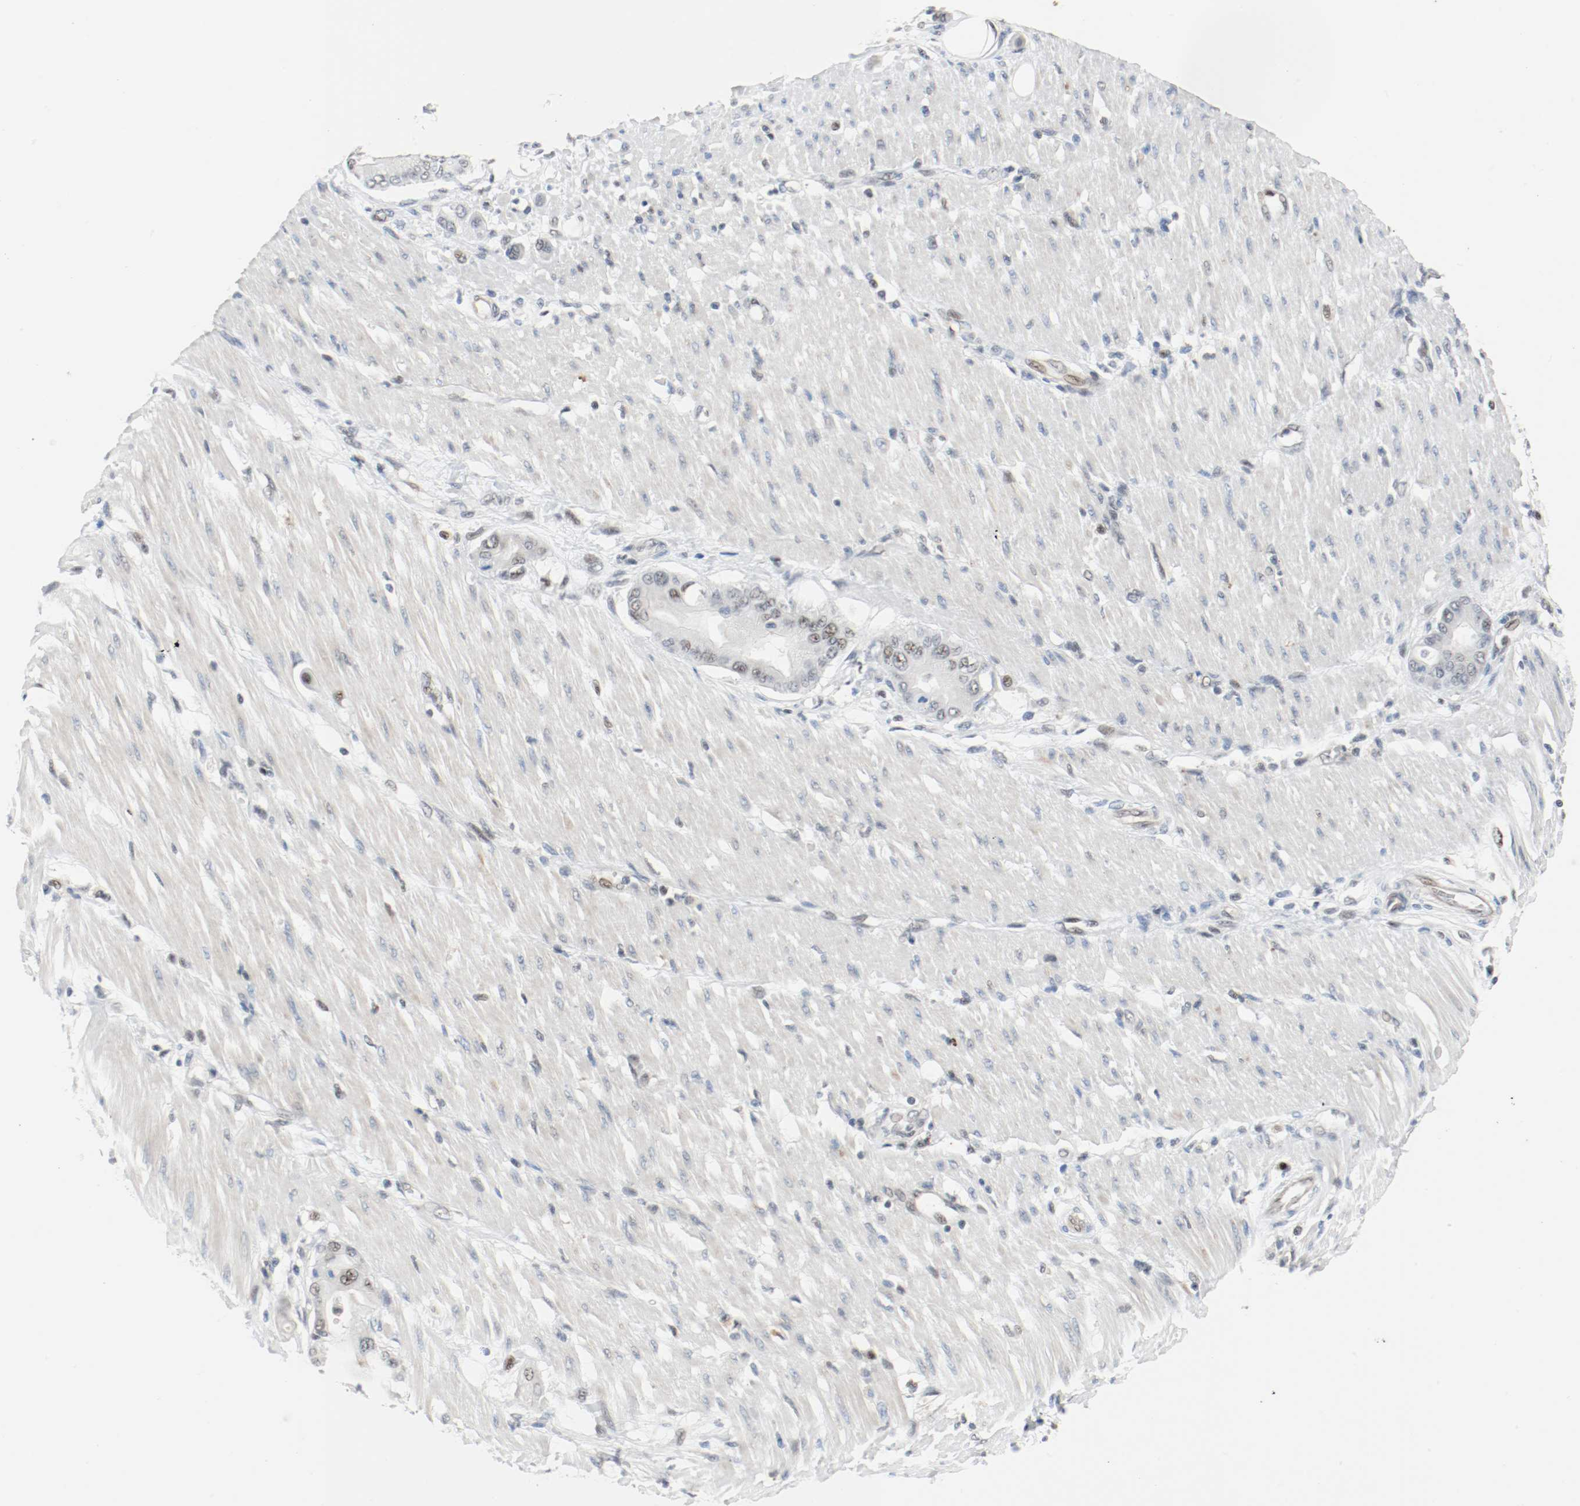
{"staining": {"intensity": "weak", "quantity": "<25%", "location": "nuclear"}, "tissue": "pancreatic cancer", "cell_type": "Tumor cells", "image_type": "cancer", "snomed": [{"axis": "morphology", "description": "Adenocarcinoma, NOS"}, {"axis": "morphology", "description": "Adenocarcinoma, metastatic, NOS"}, {"axis": "topography", "description": "Lymph node"}, {"axis": "topography", "description": "Pancreas"}, {"axis": "topography", "description": "Duodenum"}], "caption": "A photomicrograph of pancreatic cancer (metastatic adenocarcinoma) stained for a protein exhibits no brown staining in tumor cells.", "gene": "ASH1L", "patient": {"sex": "female", "age": 64}}